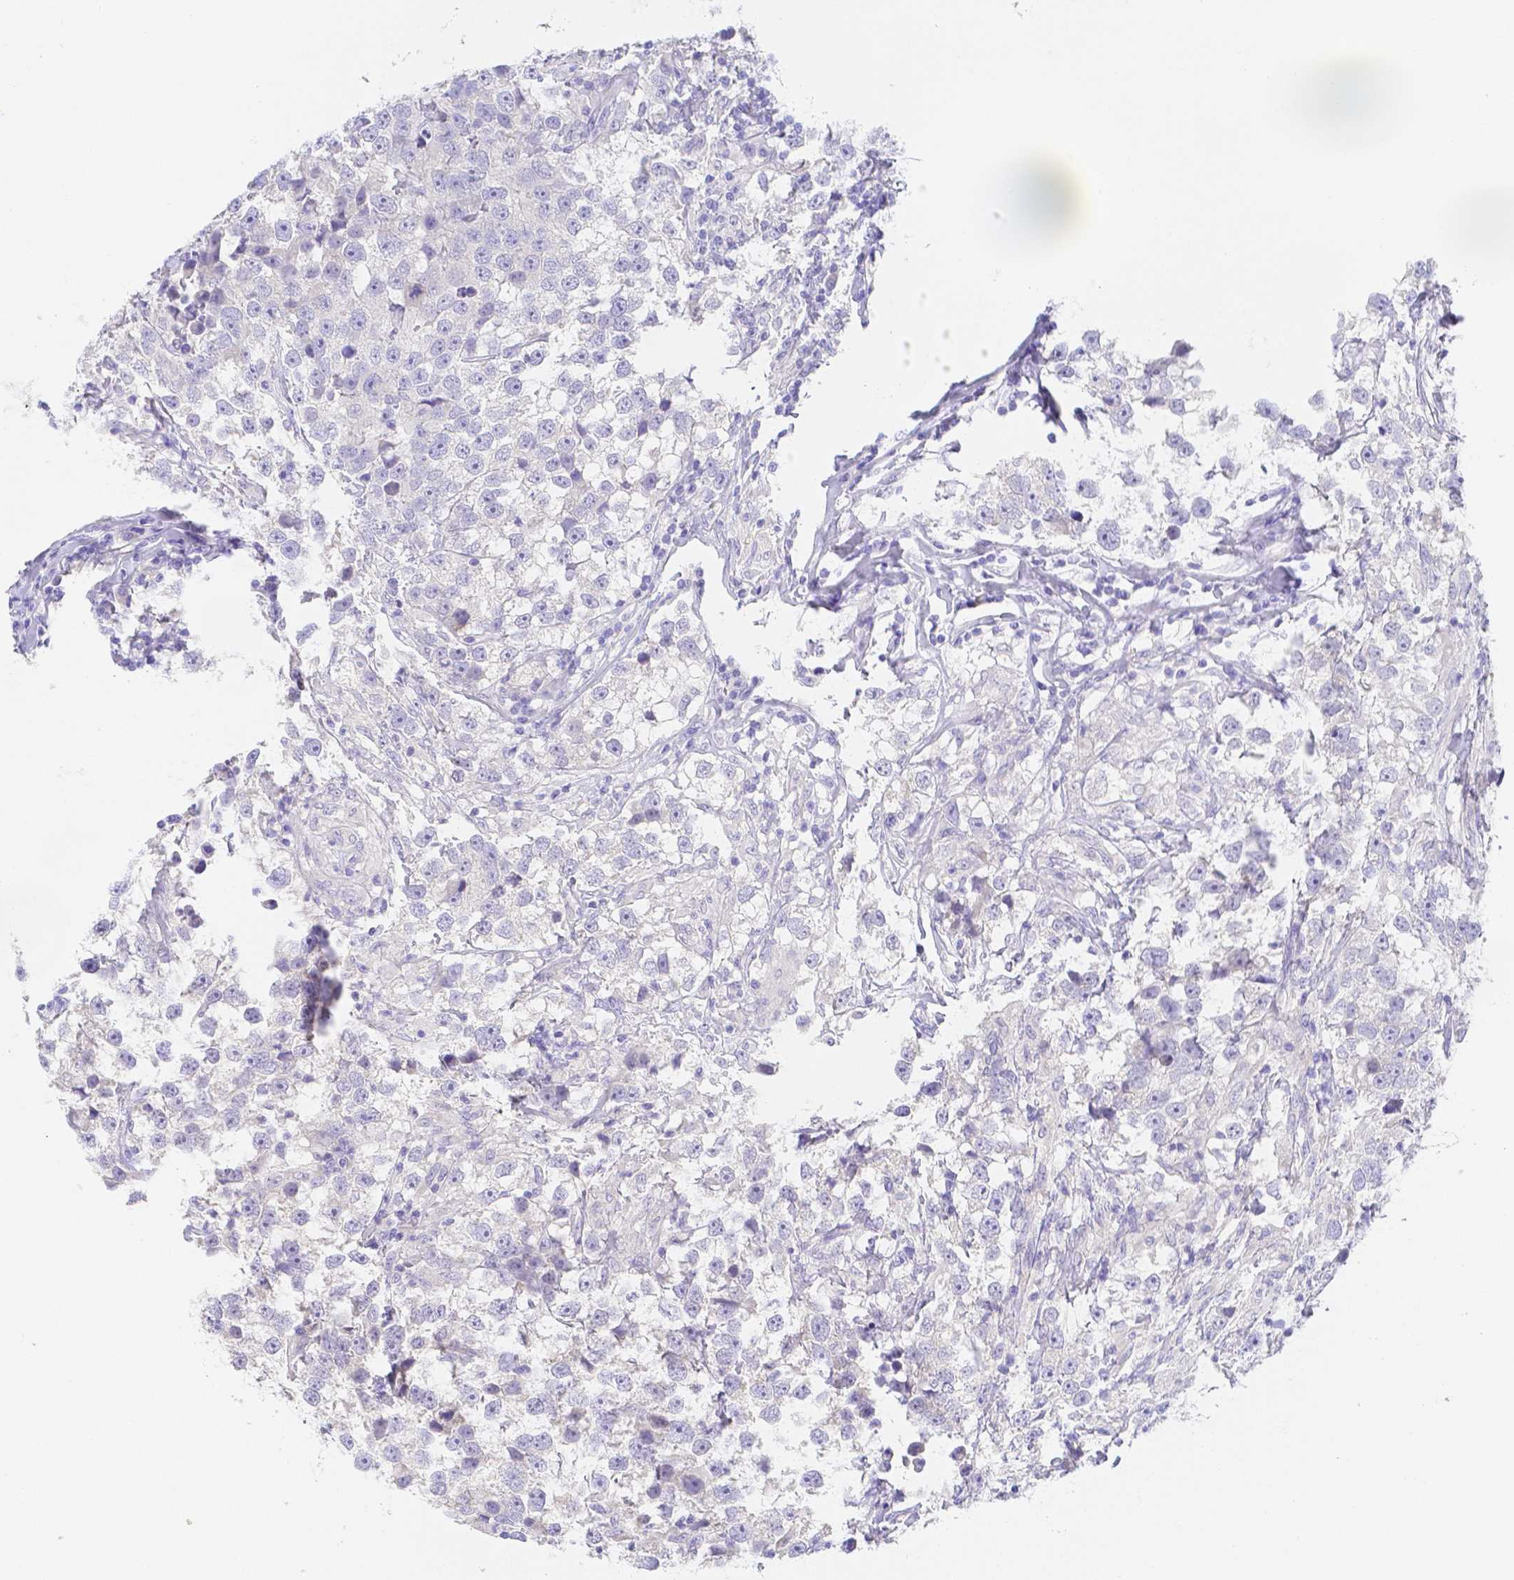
{"staining": {"intensity": "negative", "quantity": "none", "location": "none"}, "tissue": "testis cancer", "cell_type": "Tumor cells", "image_type": "cancer", "snomed": [{"axis": "morphology", "description": "Seminoma, NOS"}, {"axis": "topography", "description": "Testis"}], "caption": "Testis seminoma was stained to show a protein in brown. There is no significant expression in tumor cells. (Brightfield microscopy of DAB immunohistochemistry at high magnification).", "gene": "ZG16B", "patient": {"sex": "male", "age": 46}}